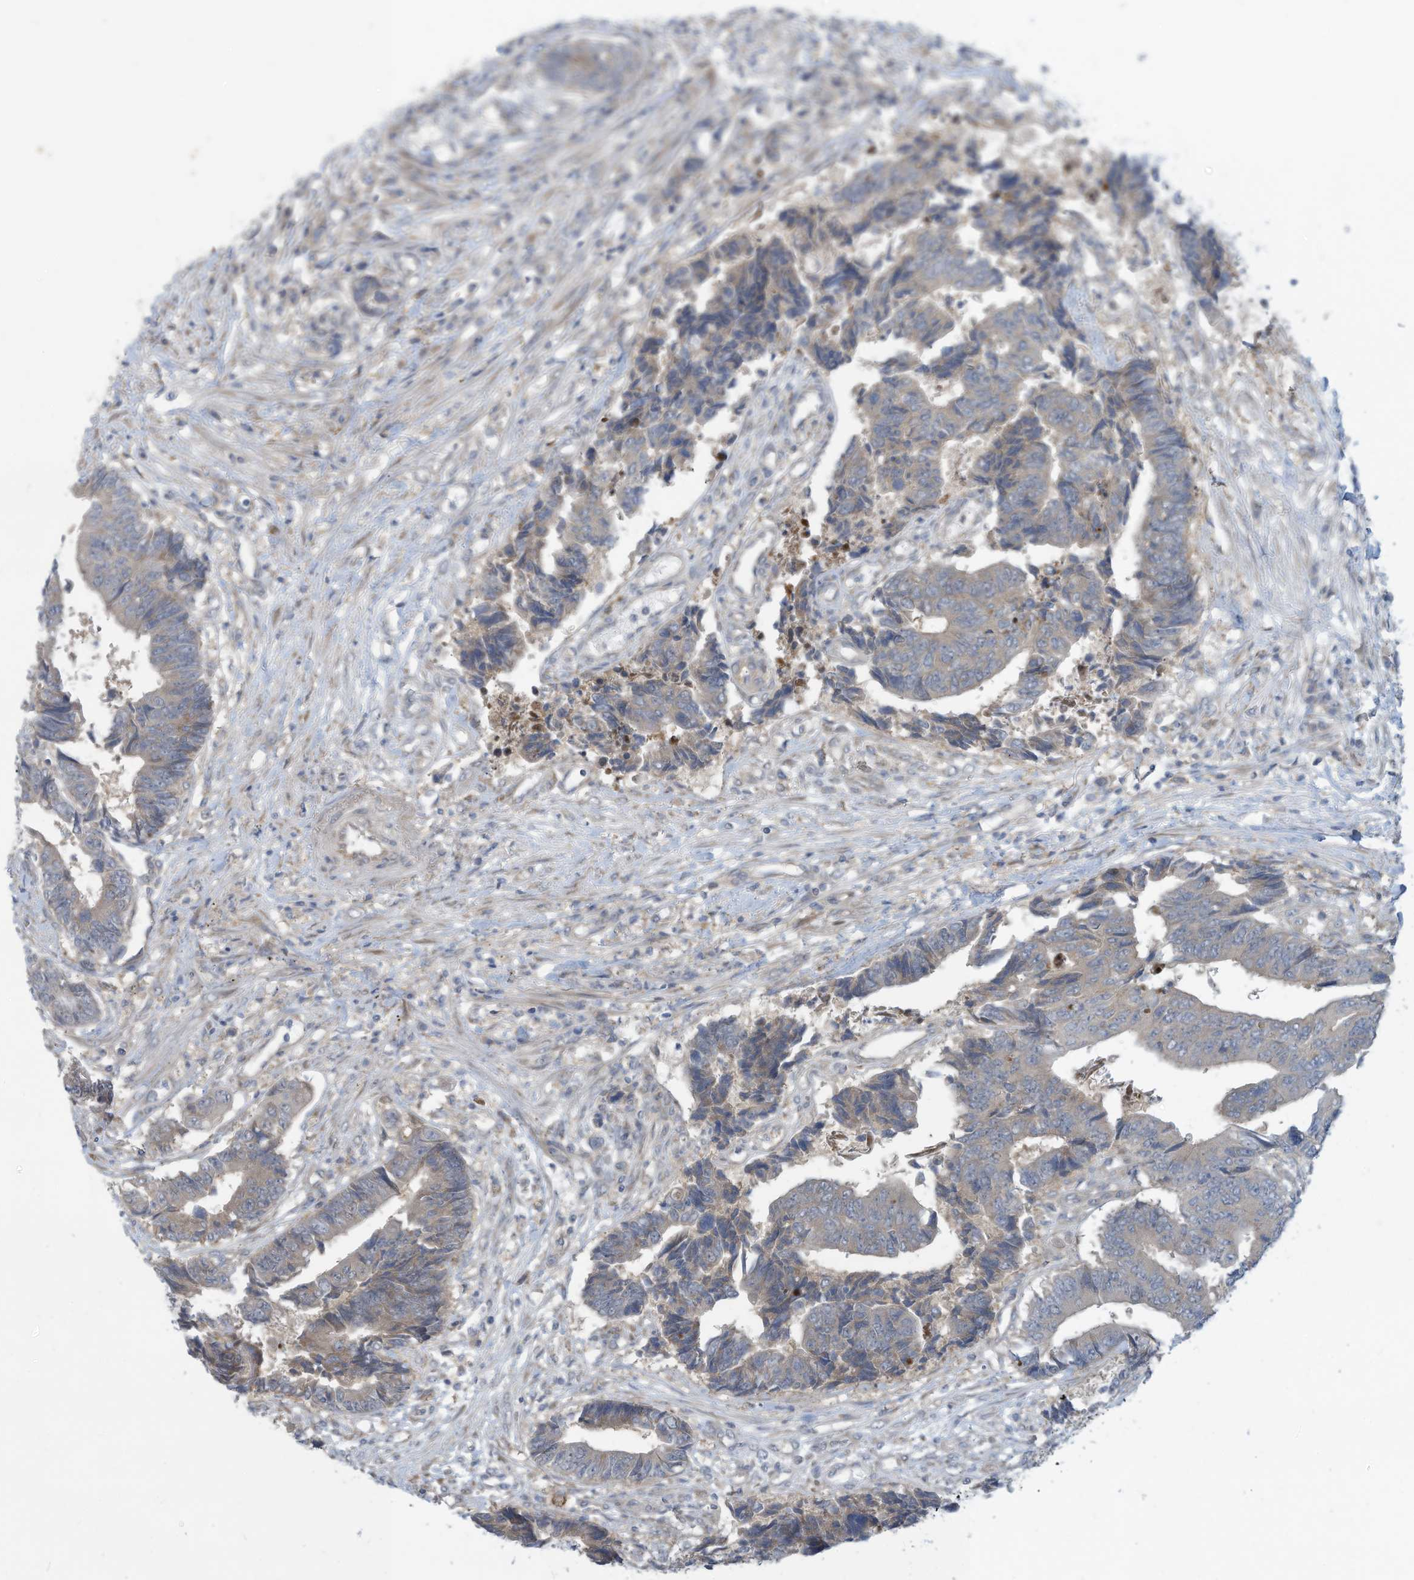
{"staining": {"intensity": "weak", "quantity": "<25%", "location": "cytoplasmic/membranous"}, "tissue": "colorectal cancer", "cell_type": "Tumor cells", "image_type": "cancer", "snomed": [{"axis": "morphology", "description": "Adenocarcinoma, NOS"}, {"axis": "topography", "description": "Rectum"}], "caption": "Immunohistochemical staining of colorectal adenocarcinoma shows no significant expression in tumor cells.", "gene": "ADAT2", "patient": {"sex": "male", "age": 84}}